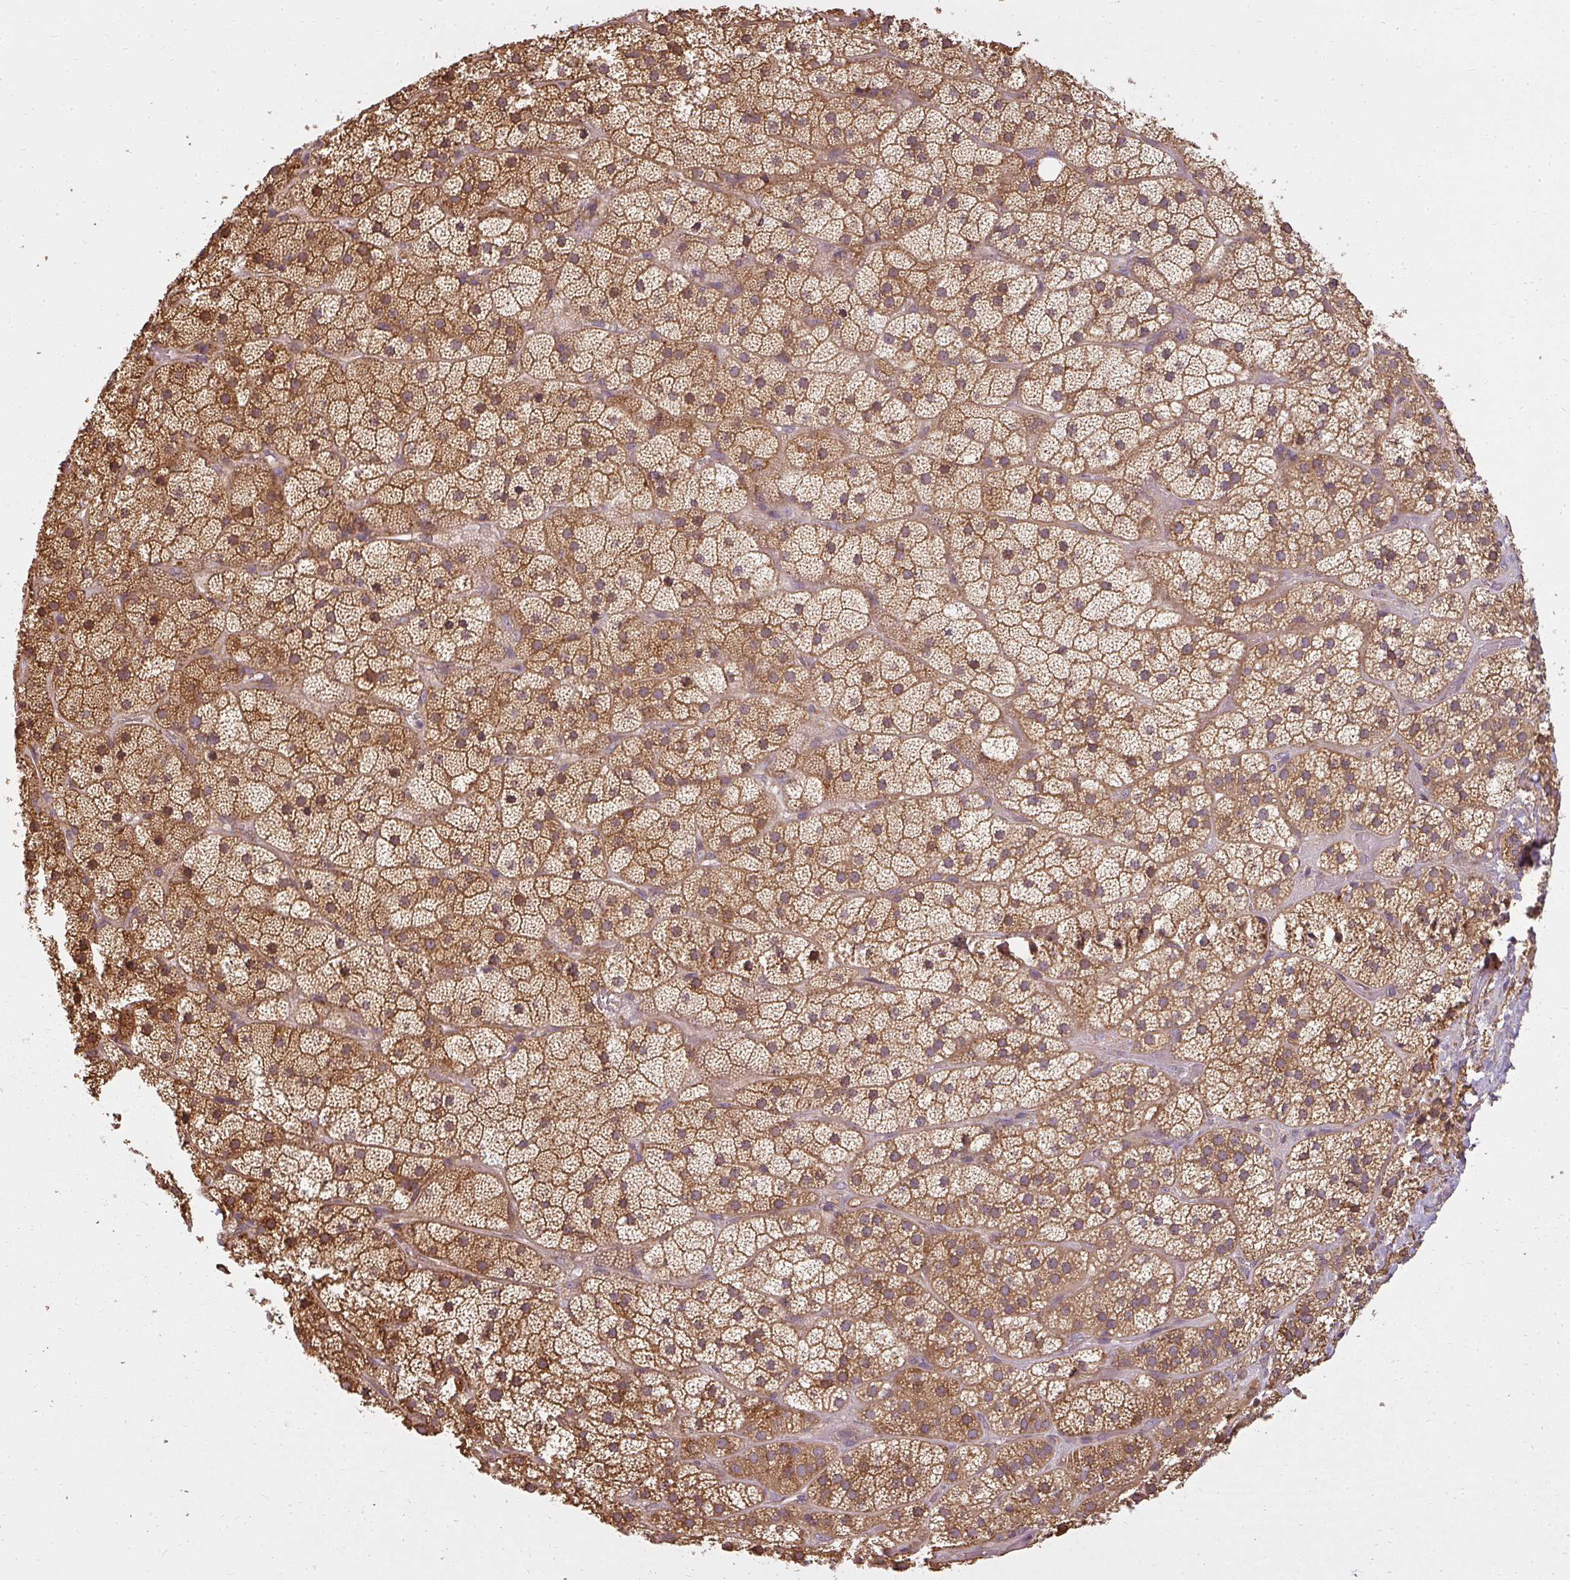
{"staining": {"intensity": "strong", "quantity": ">75%", "location": "cytoplasmic/membranous"}, "tissue": "adrenal gland", "cell_type": "Glandular cells", "image_type": "normal", "snomed": [{"axis": "morphology", "description": "Normal tissue, NOS"}, {"axis": "topography", "description": "Adrenal gland"}], "caption": "Adrenal gland stained with a brown dye shows strong cytoplasmic/membranous positive positivity in approximately >75% of glandular cells.", "gene": "RPL24", "patient": {"sex": "male", "age": 57}}